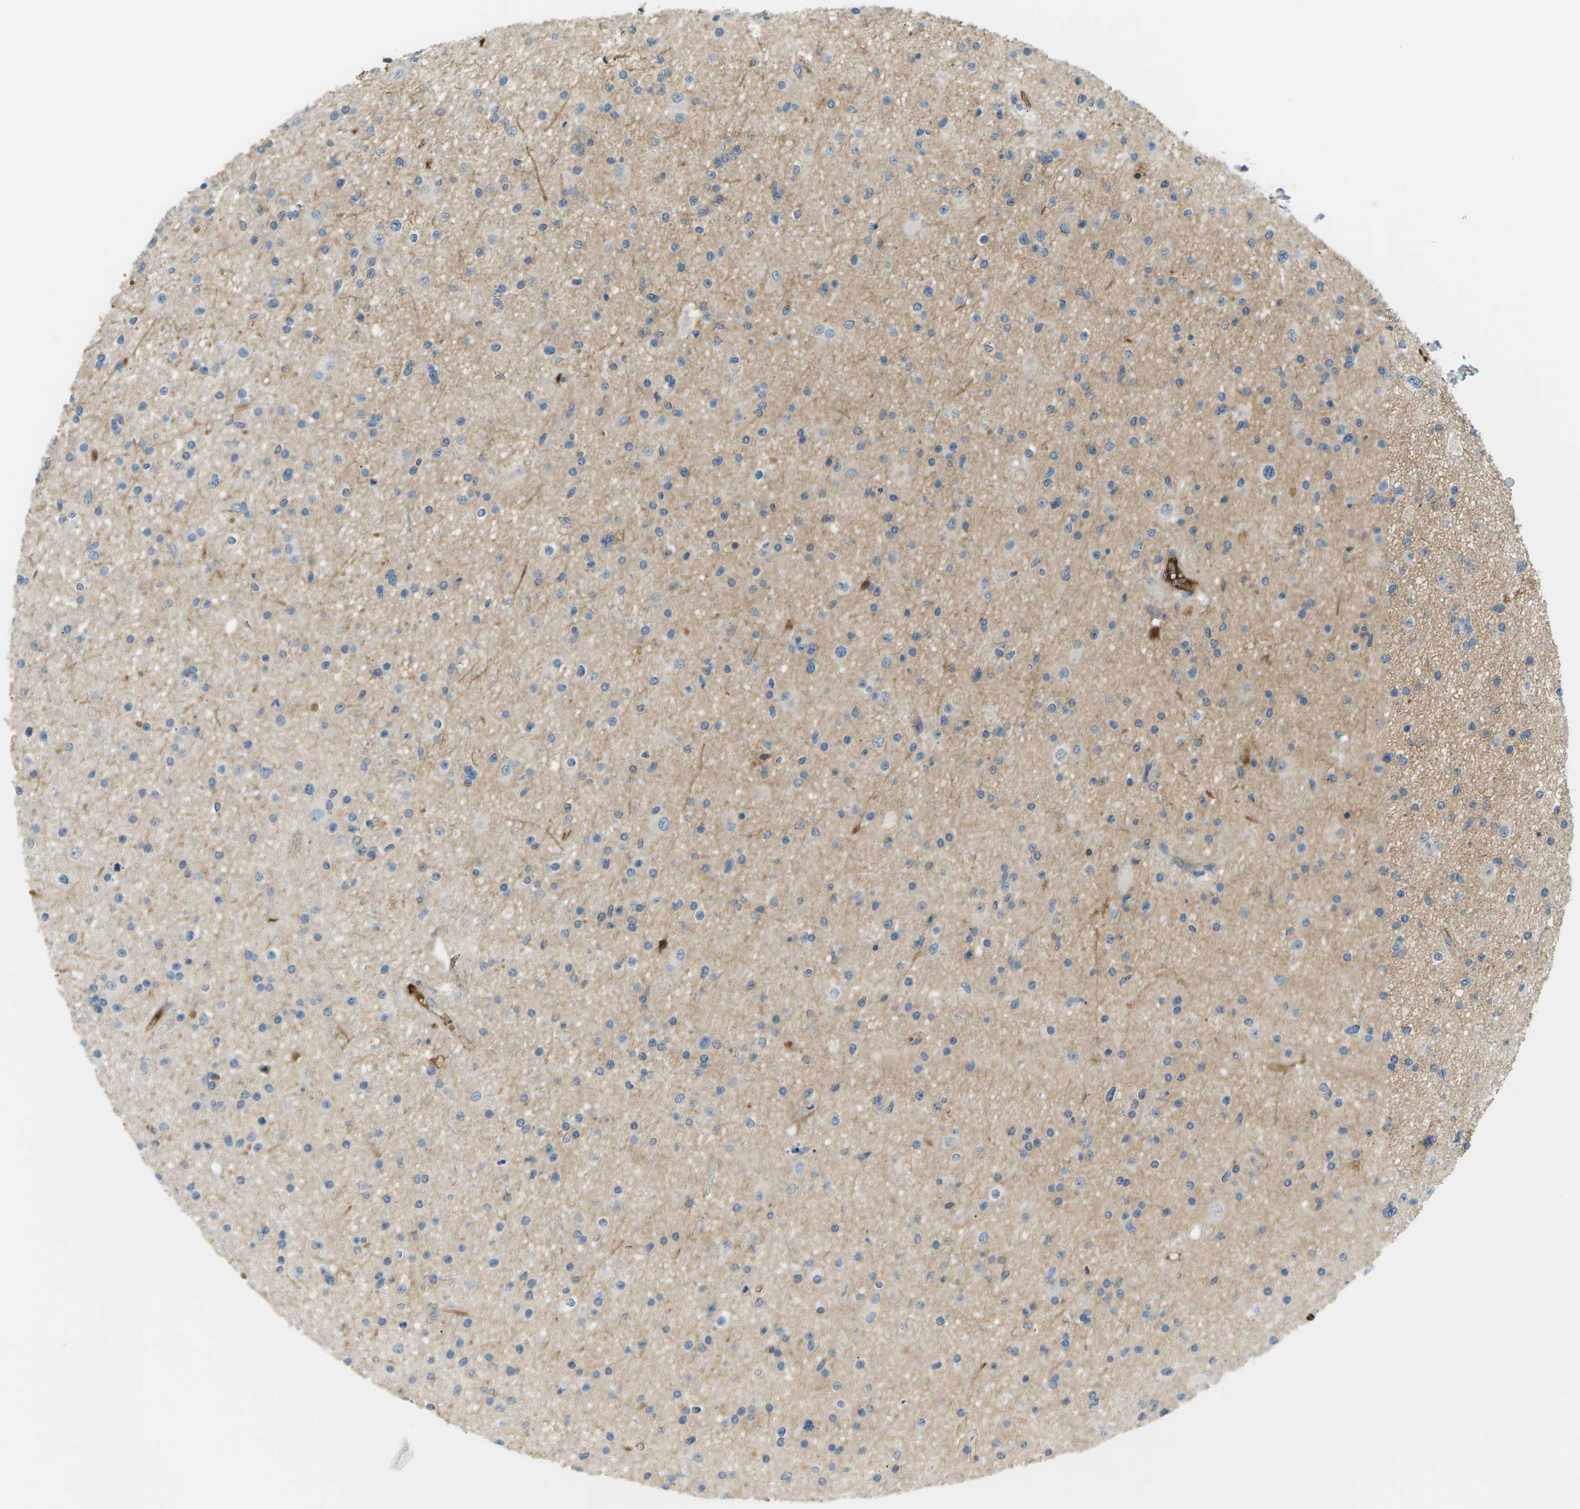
{"staining": {"intensity": "negative", "quantity": "none", "location": "none"}, "tissue": "glioma", "cell_type": "Tumor cells", "image_type": "cancer", "snomed": [{"axis": "morphology", "description": "Glioma, malignant, High grade"}, {"axis": "topography", "description": "Brain"}], "caption": "IHC histopathology image of neoplastic tissue: human glioma stained with DAB (3,3'-diaminobenzidine) reveals no significant protein positivity in tumor cells. (IHC, brightfield microscopy, high magnification).", "gene": "CFI", "patient": {"sex": "male", "age": 33}}